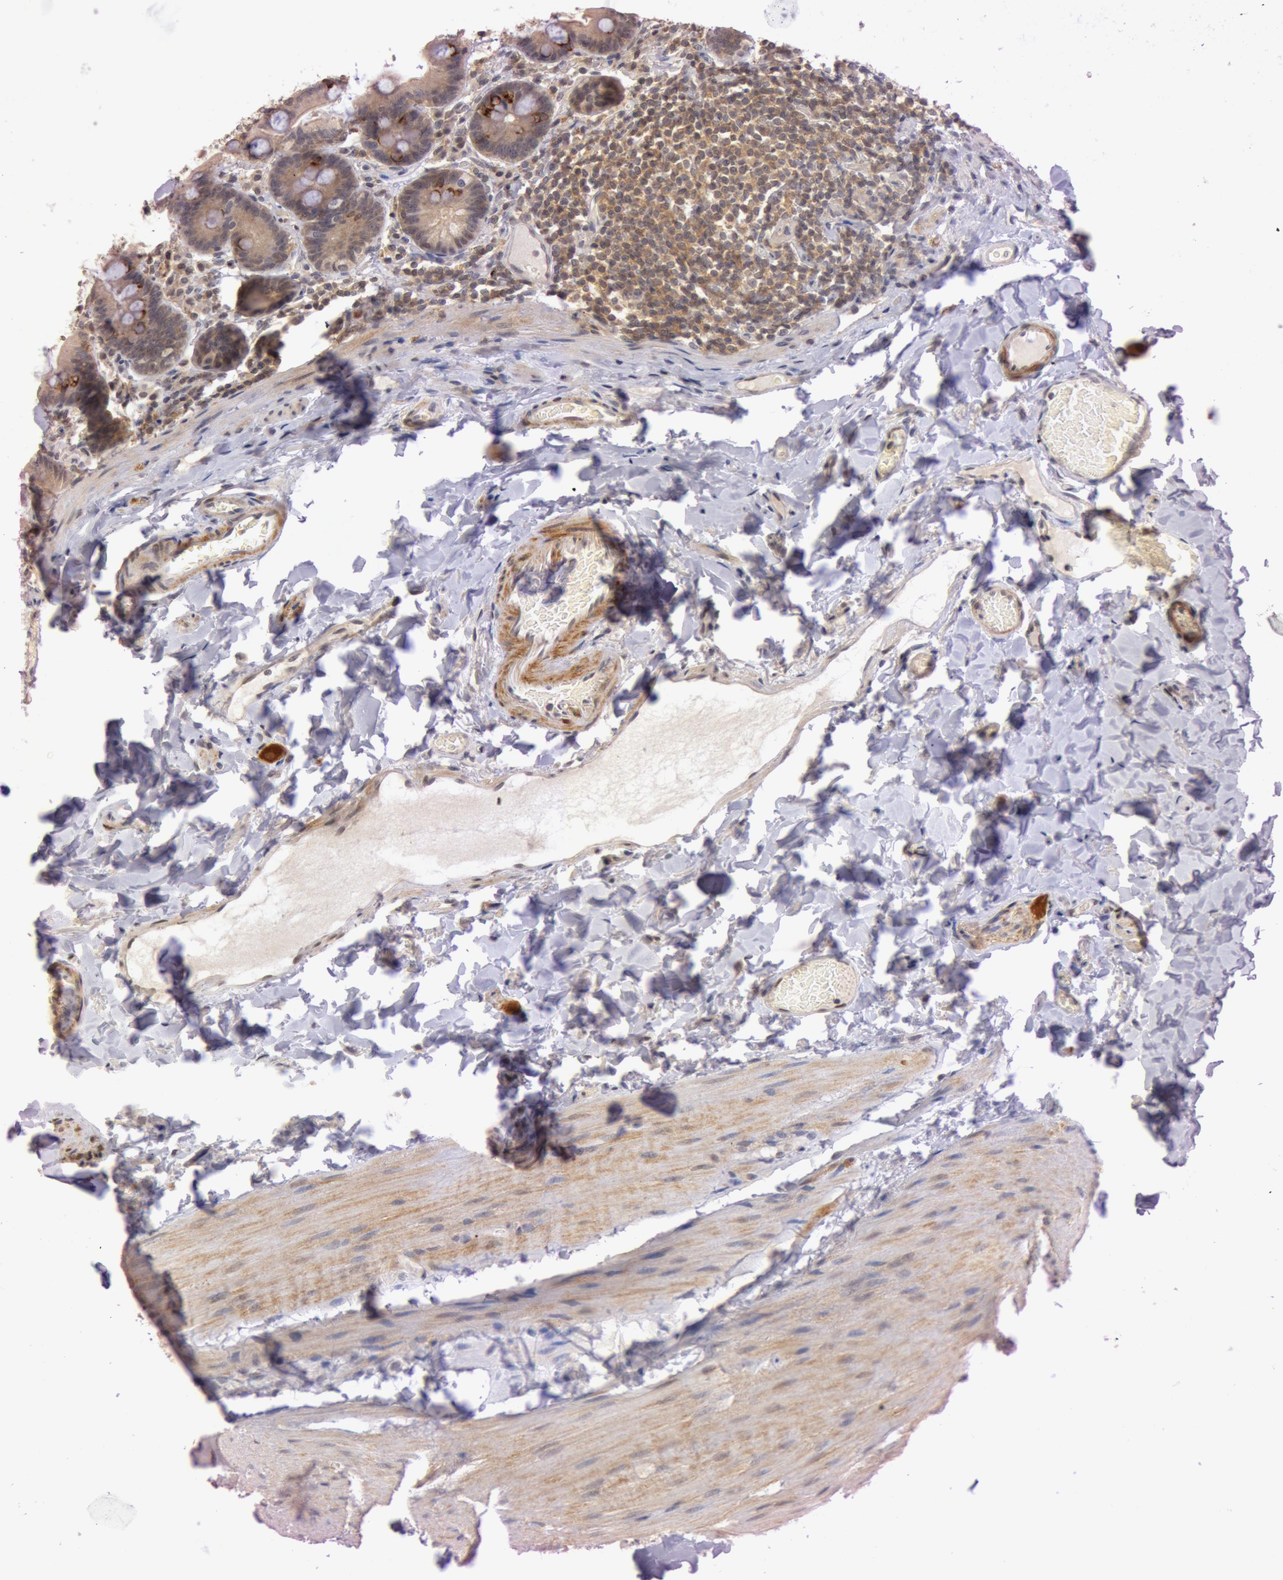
{"staining": {"intensity": "weak", "quantity": ">75%", "location": "cytoplasmic/membranous"}, "tissue": "duodenum", "cell_type": "Glandular cells", "image_type": "normal", "snomed": [{"axis": "morphology", "description": "Normal tissue, NOS"}, {"axis": "topography", "description": "Duodenum"}], "caption": "Immunohistochemical staining of benign duodenum reveals weak cytoplasmic/membranous protein positivity in approximately >75% of glandular cells. The staining was performed using DAB, with brown indicating positive protein expression. Nuclei are stained blue with hematoxylin.", "gene": "ATG2B", "patient": {"sex": "male", "age": 66}}